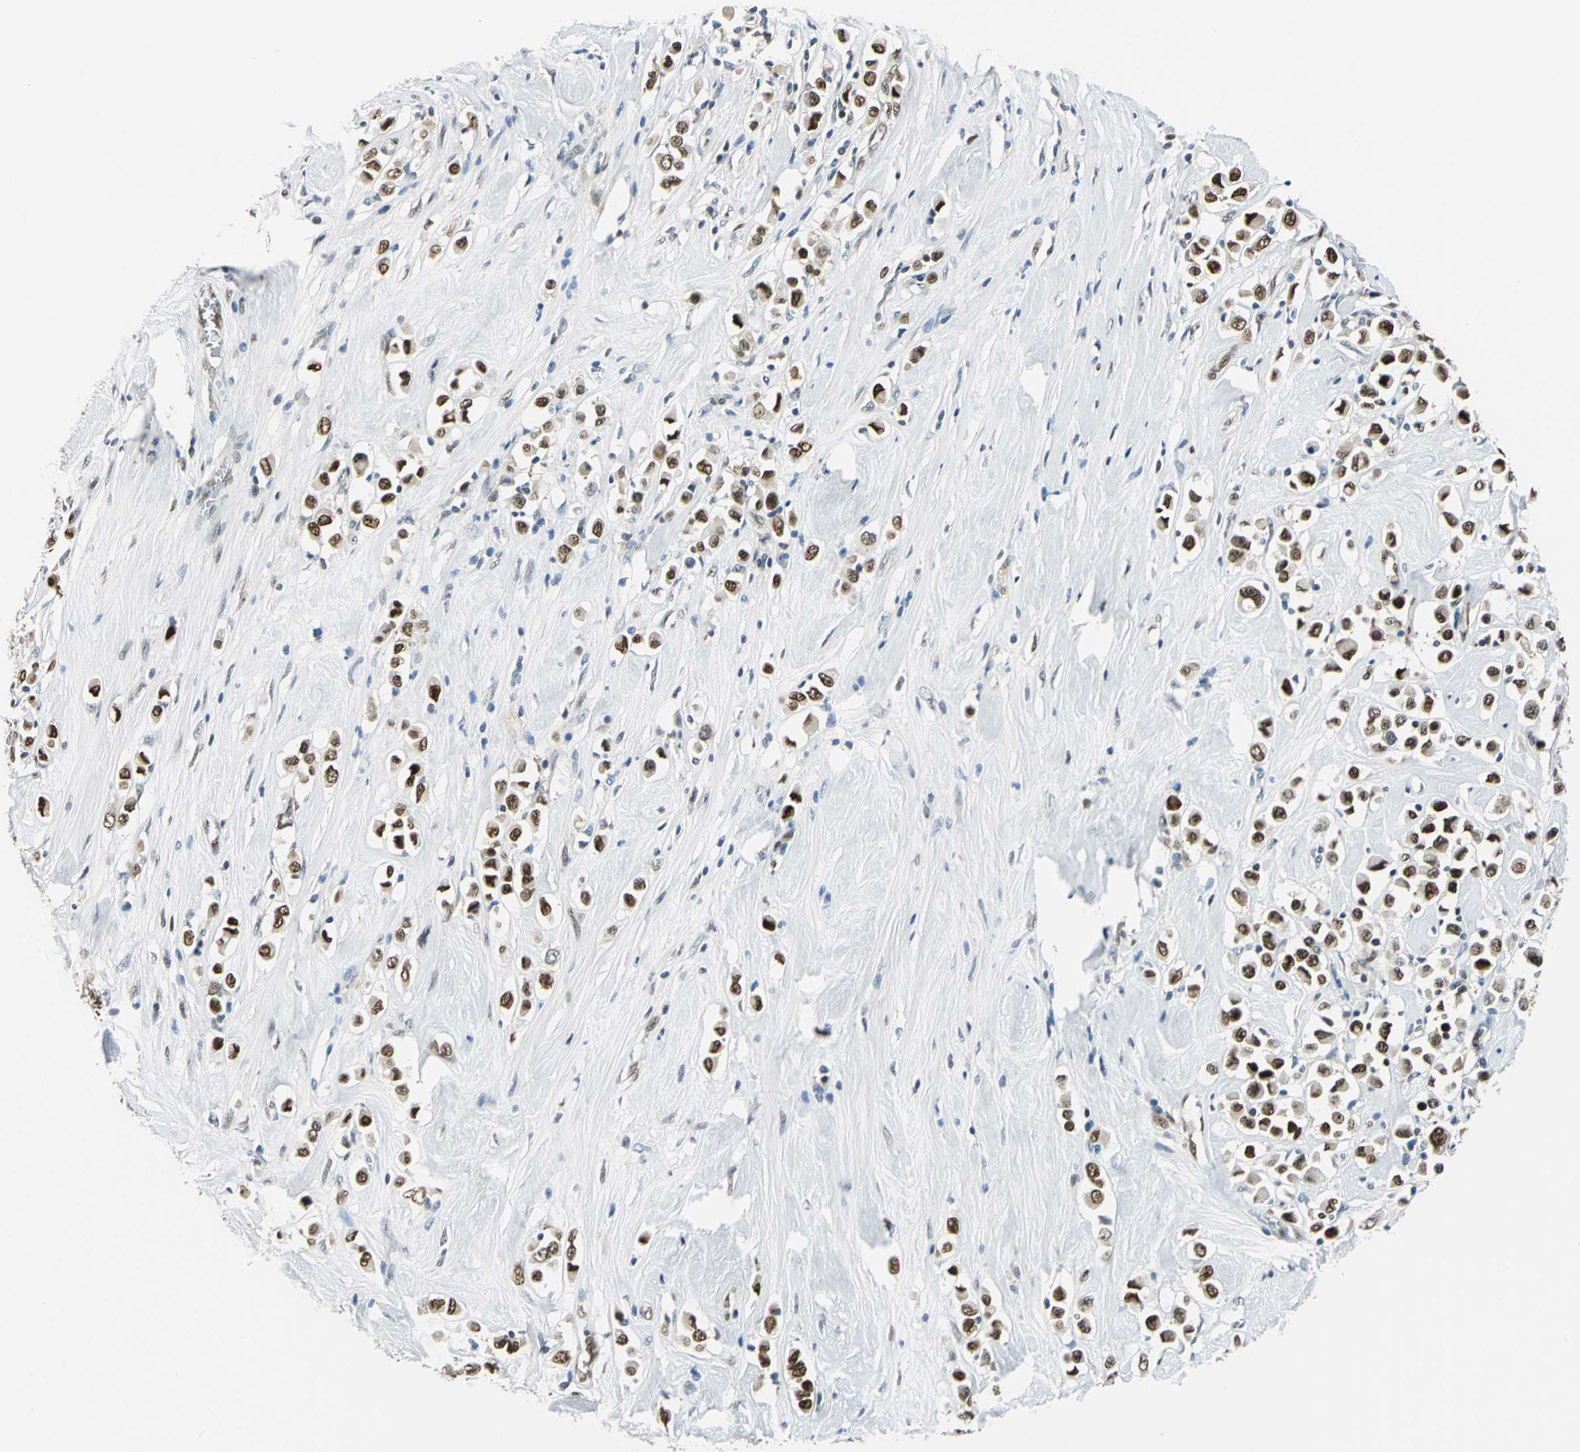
{"staining": {"intensity": "strong", "quantity": ">75%", "location": "nuclear"}, "tissue": "breast cancer", "cell_type": "Tumor cells", "image_type": "cancer", "snomed": [{"axis": "morphology", "description": "Duct carcinoma"}, {"axis": "topography", "description": "Breast"}], "caption": "Tumor cells reveal high levels of strong nuclear expression in about >75% of cells in breast infiltrating ductal carcinoma.", "gene": "NFIA", "patient": {"sex": "female", "age": 61}}